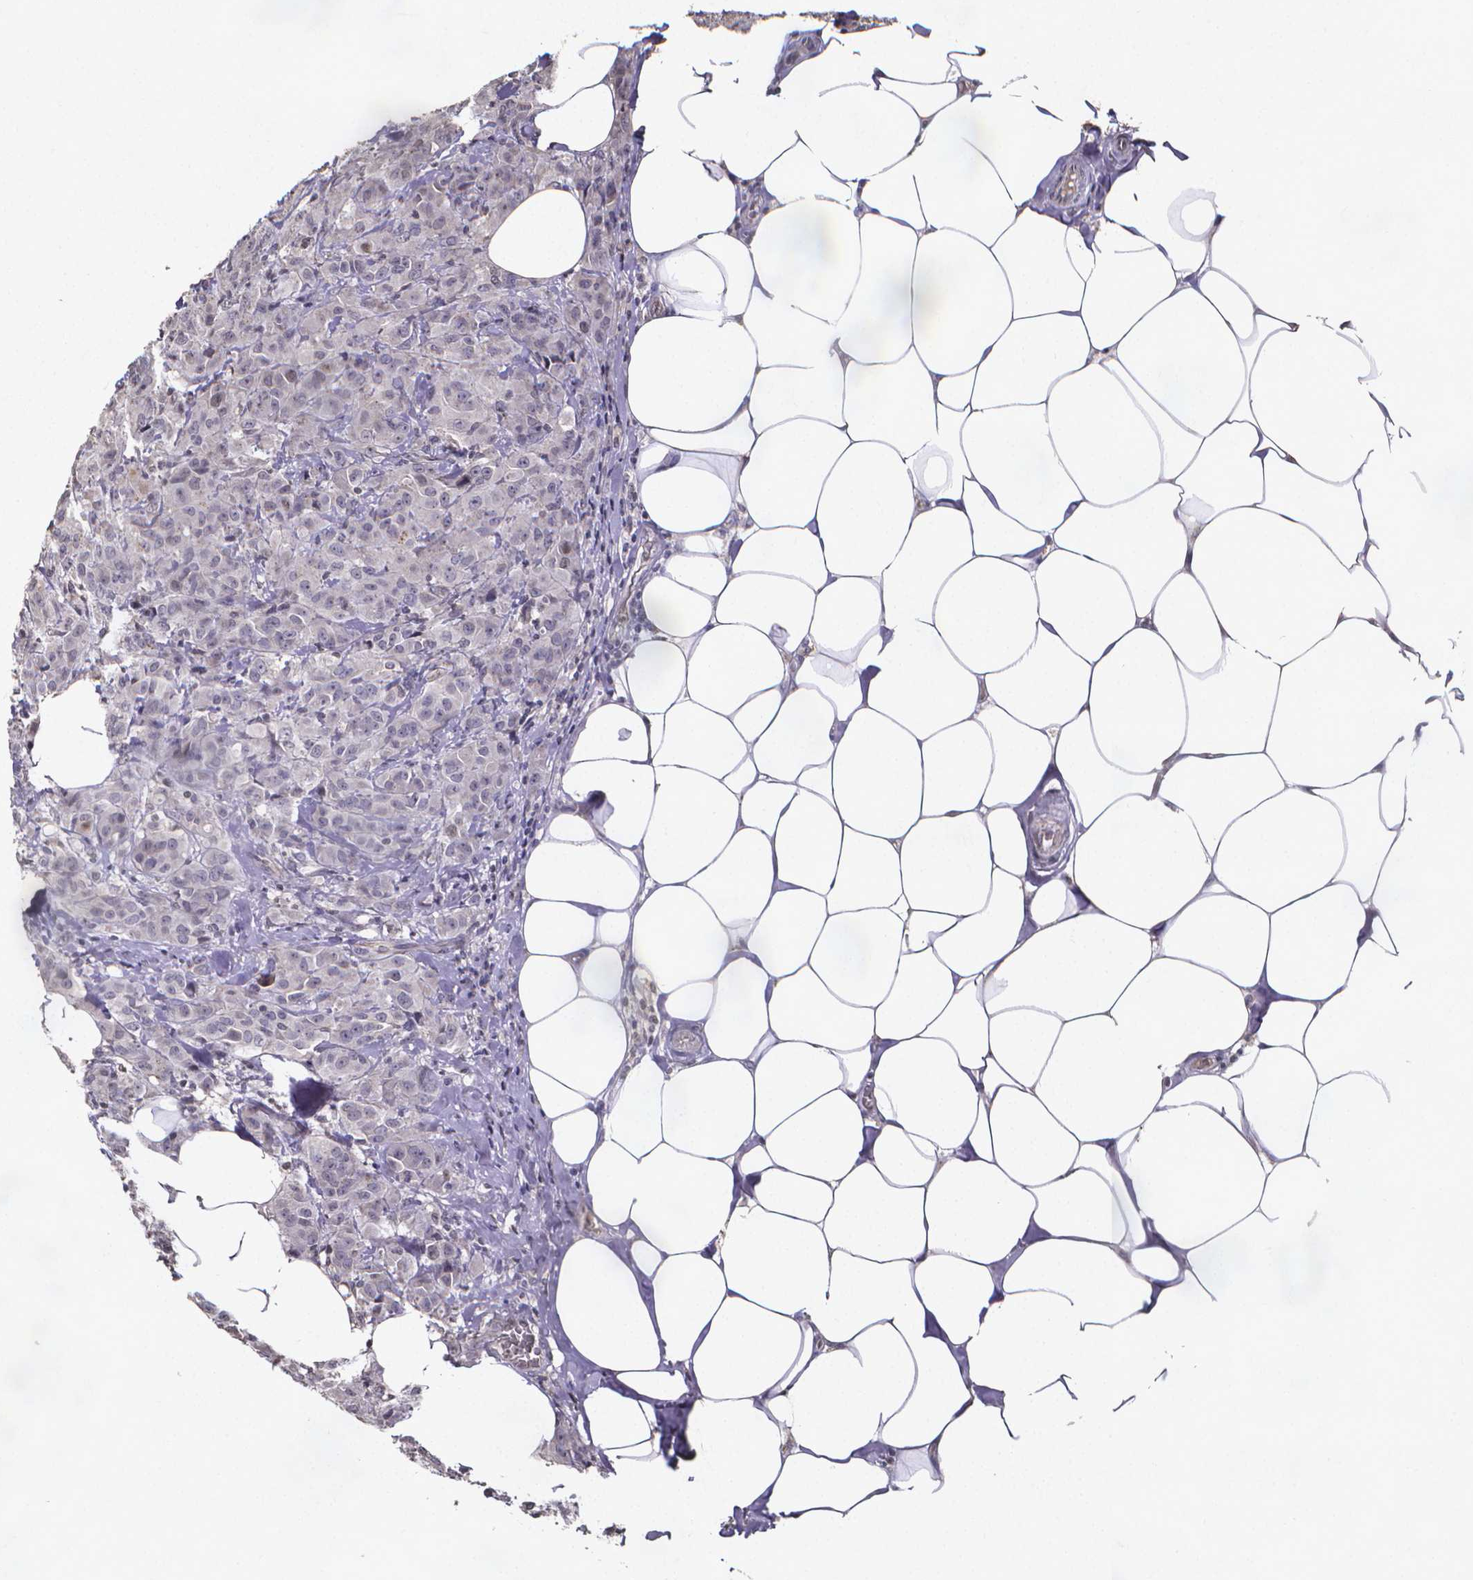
{"staining": {"intensity": "negative", "quantity": "none", "location": "none"}, "tissue": "breast cancer", "cell_type": "Tumor cells", "image_type": "cancer", "snomed": [{"axis": "morphology", "description": "Normal tissue, NOS"}, {"axis": "morphology", "description": "Duct carcinoma"}, {"axis": "topography", "description": "Breast"}], "caption": "This histopathology image is of breast intraductal carcinoma stained with immunohistochemistry (IHC) to label a protein in brown with the nuclei are counter-stained blue. There is no expression in tumor cells.", "gene": "TP73", "patient": {"sex": "female", "age": 43}}